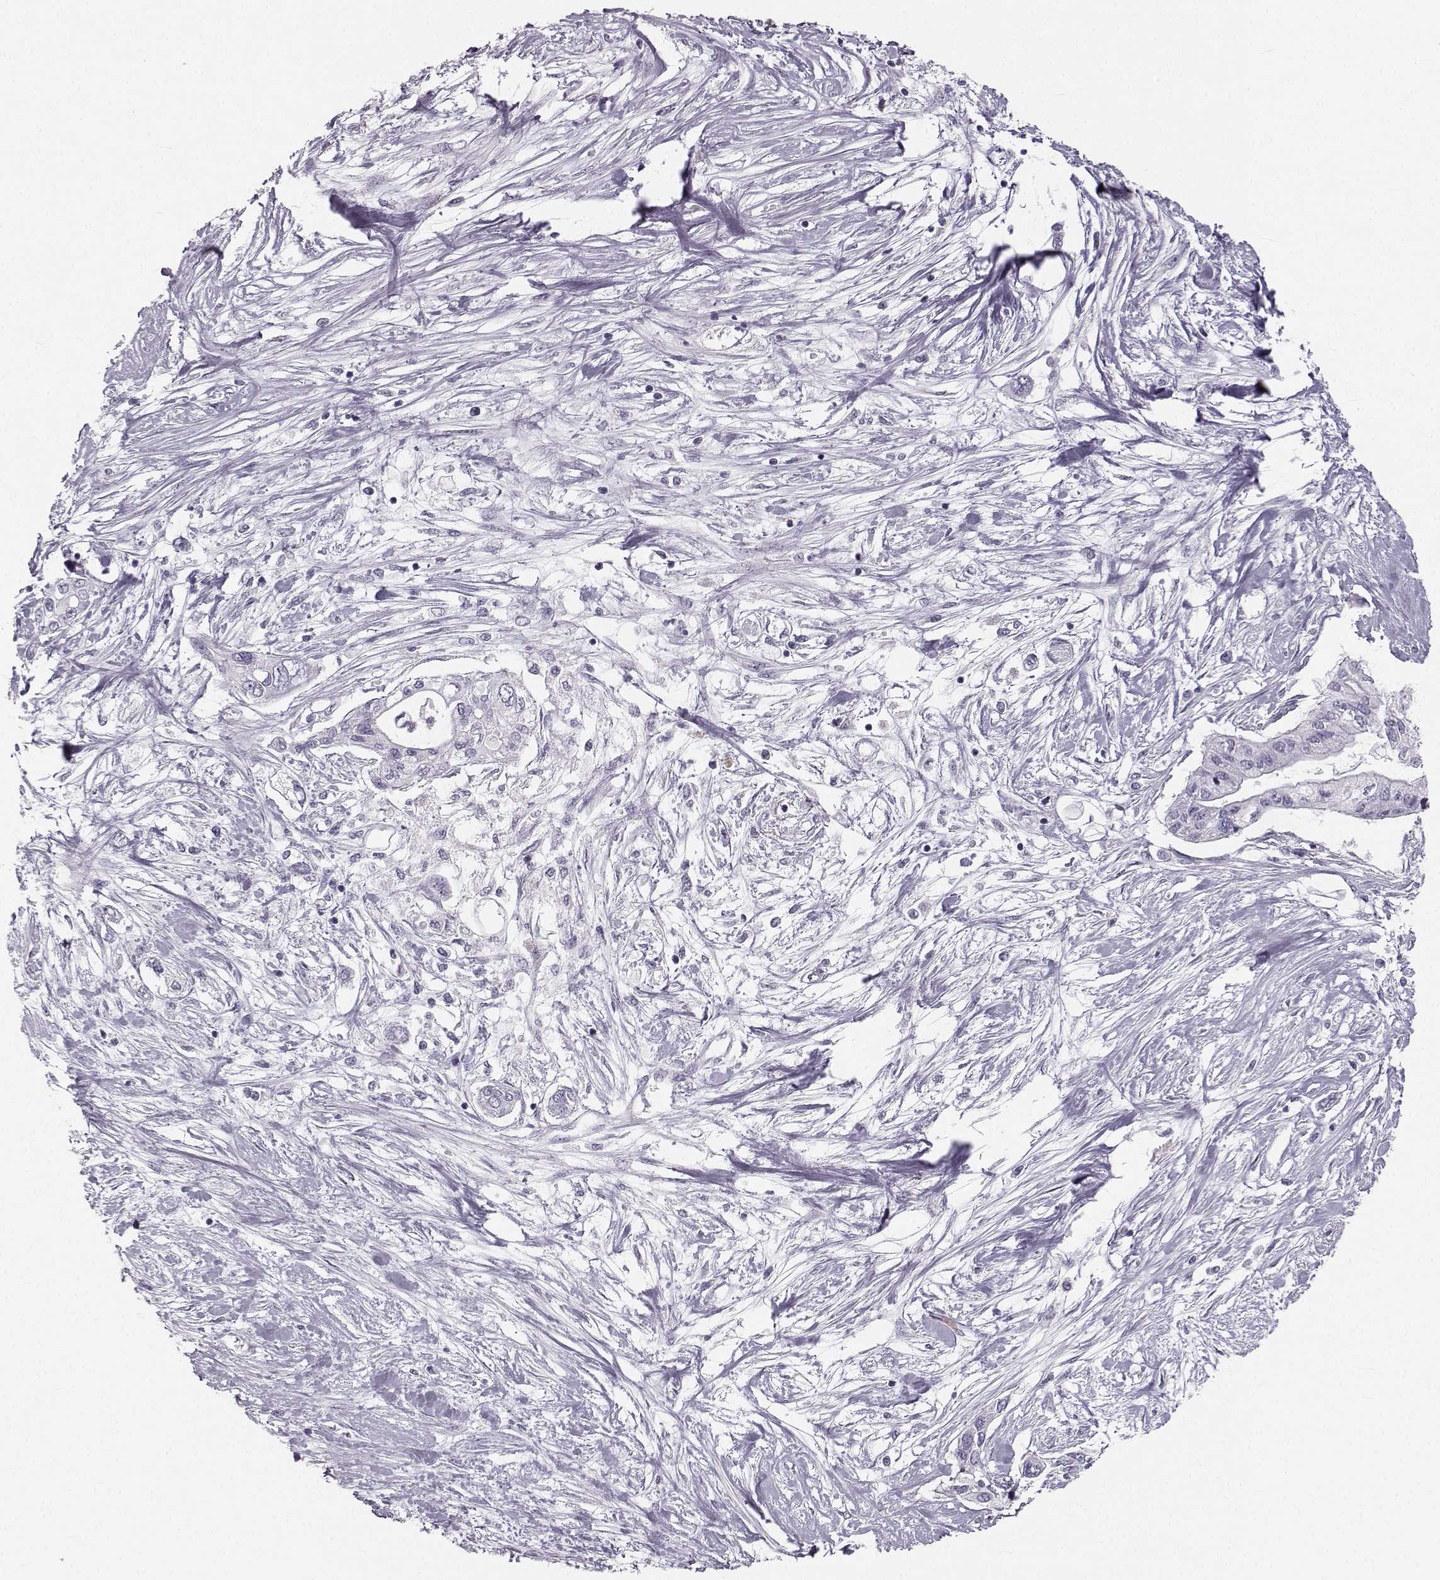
{"staining": {"intensity": "negative", "quantity": "none", "location": "none"}, "tissue": "pancreatic cancer", "cell_type": "Tumor cells", "image_type": "cancer", "snomed": [{"axis": "morphology", "description": "Adenocarcinoma, NOS"}, {"axis": "topography", "description": "Pancreas"}], "caption": "This photomicrograph is of pancreatic cancer stained with IHC to label a protein in brown with the nuclei are counter-stained blue. There is no positivity in tumor cells.", "gene": "OIP5", "patient": {"sex": "female", "age": 77}}